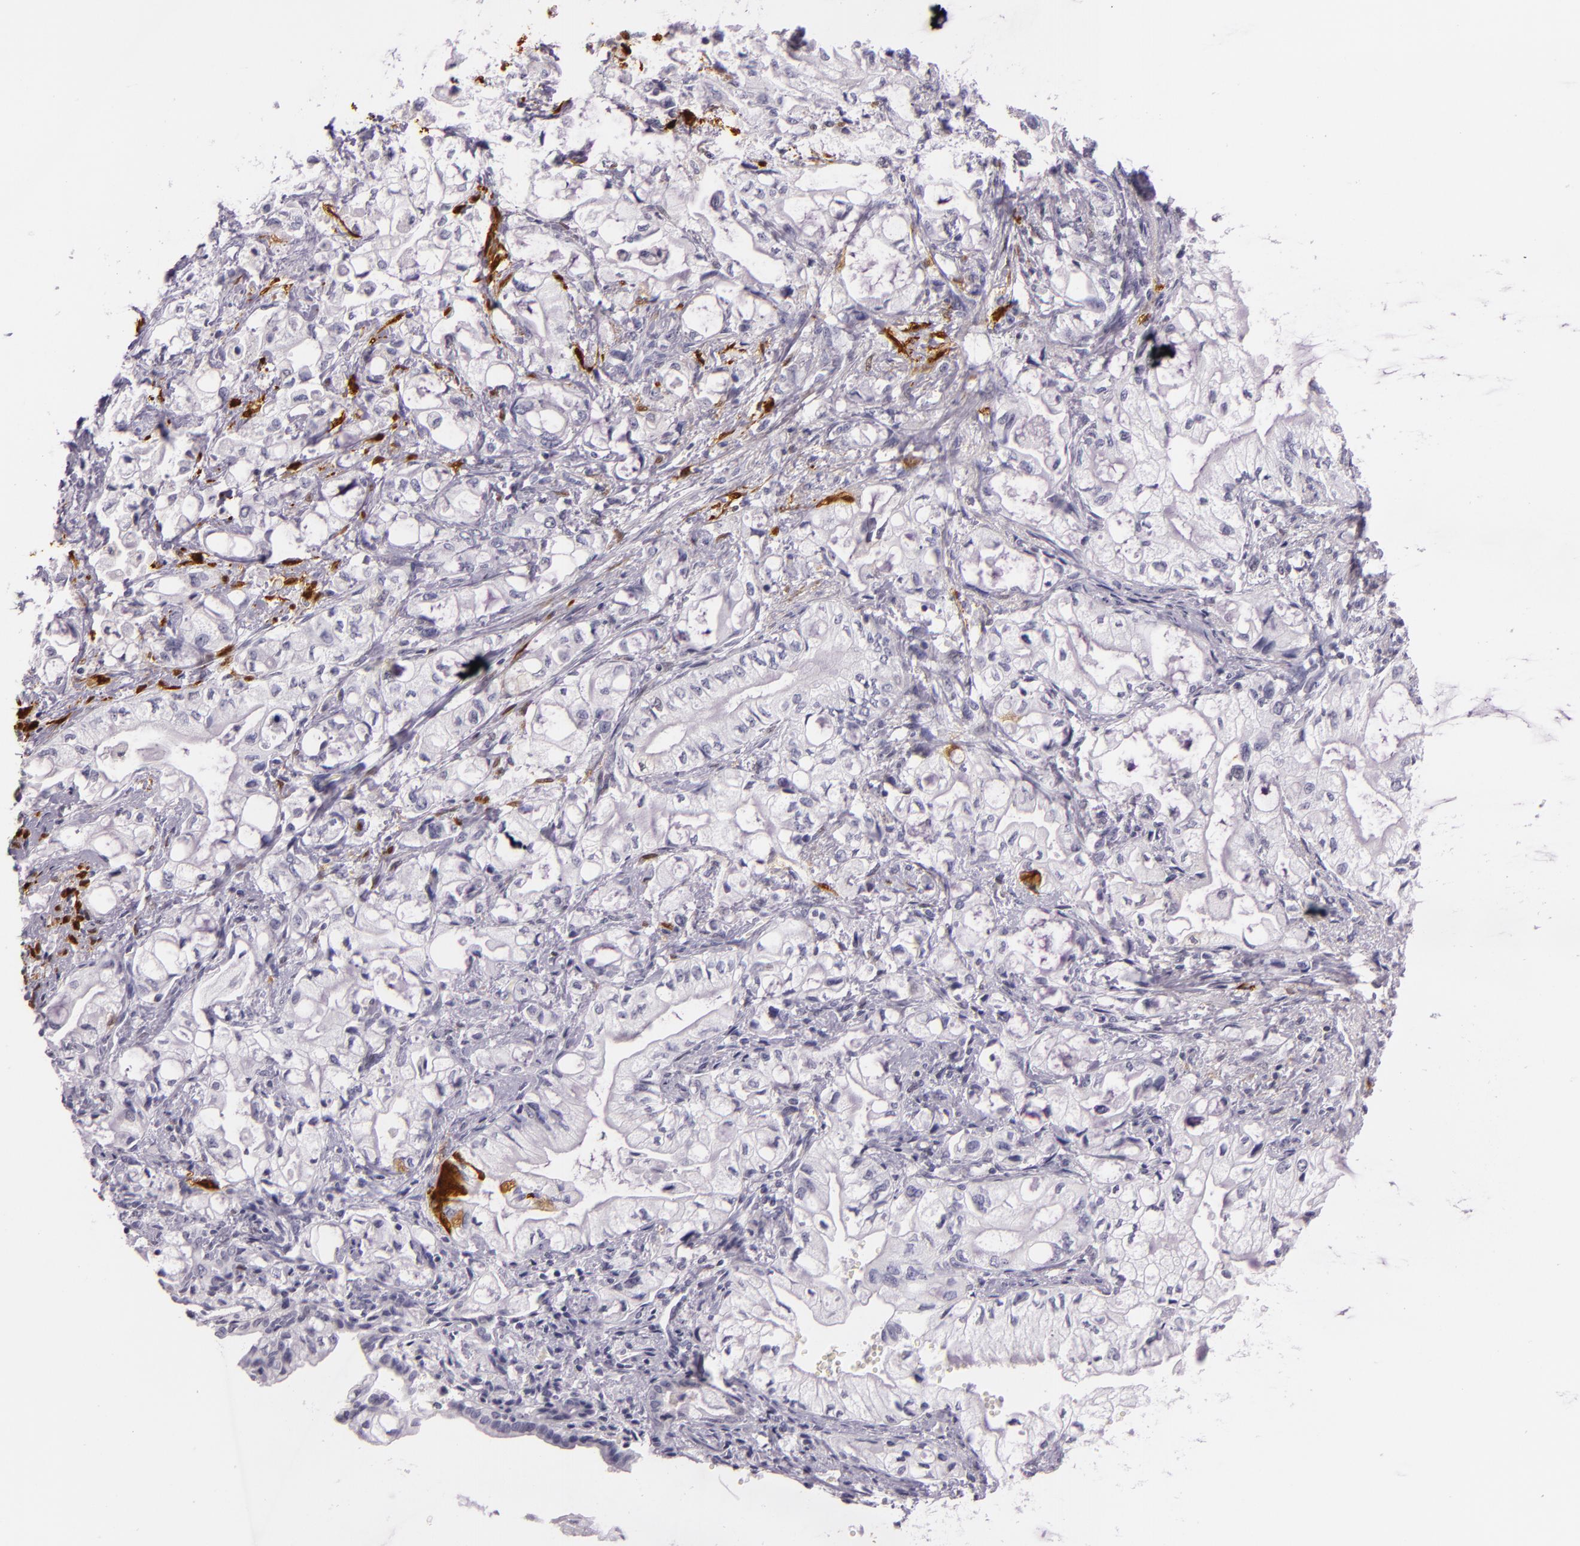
{"staining": {"intensity": "negative", "quantity": "none", "location": "none"}, "tissue": "pancreatic cancer", "cell_type": "Tumor cells", "image_type": "cancer", "snomed": [{"axis": "morphology", "description": "Adenocarcinoma, NOS"}, {"axis": "topography", "description": "Pancreas"}], "caption": "Tumor cells show no significant protein positivity in pancreatic cancer (adenocarcinoma).", "gene": "MT1A", "patient": {"sex": "male", "age": 79}}